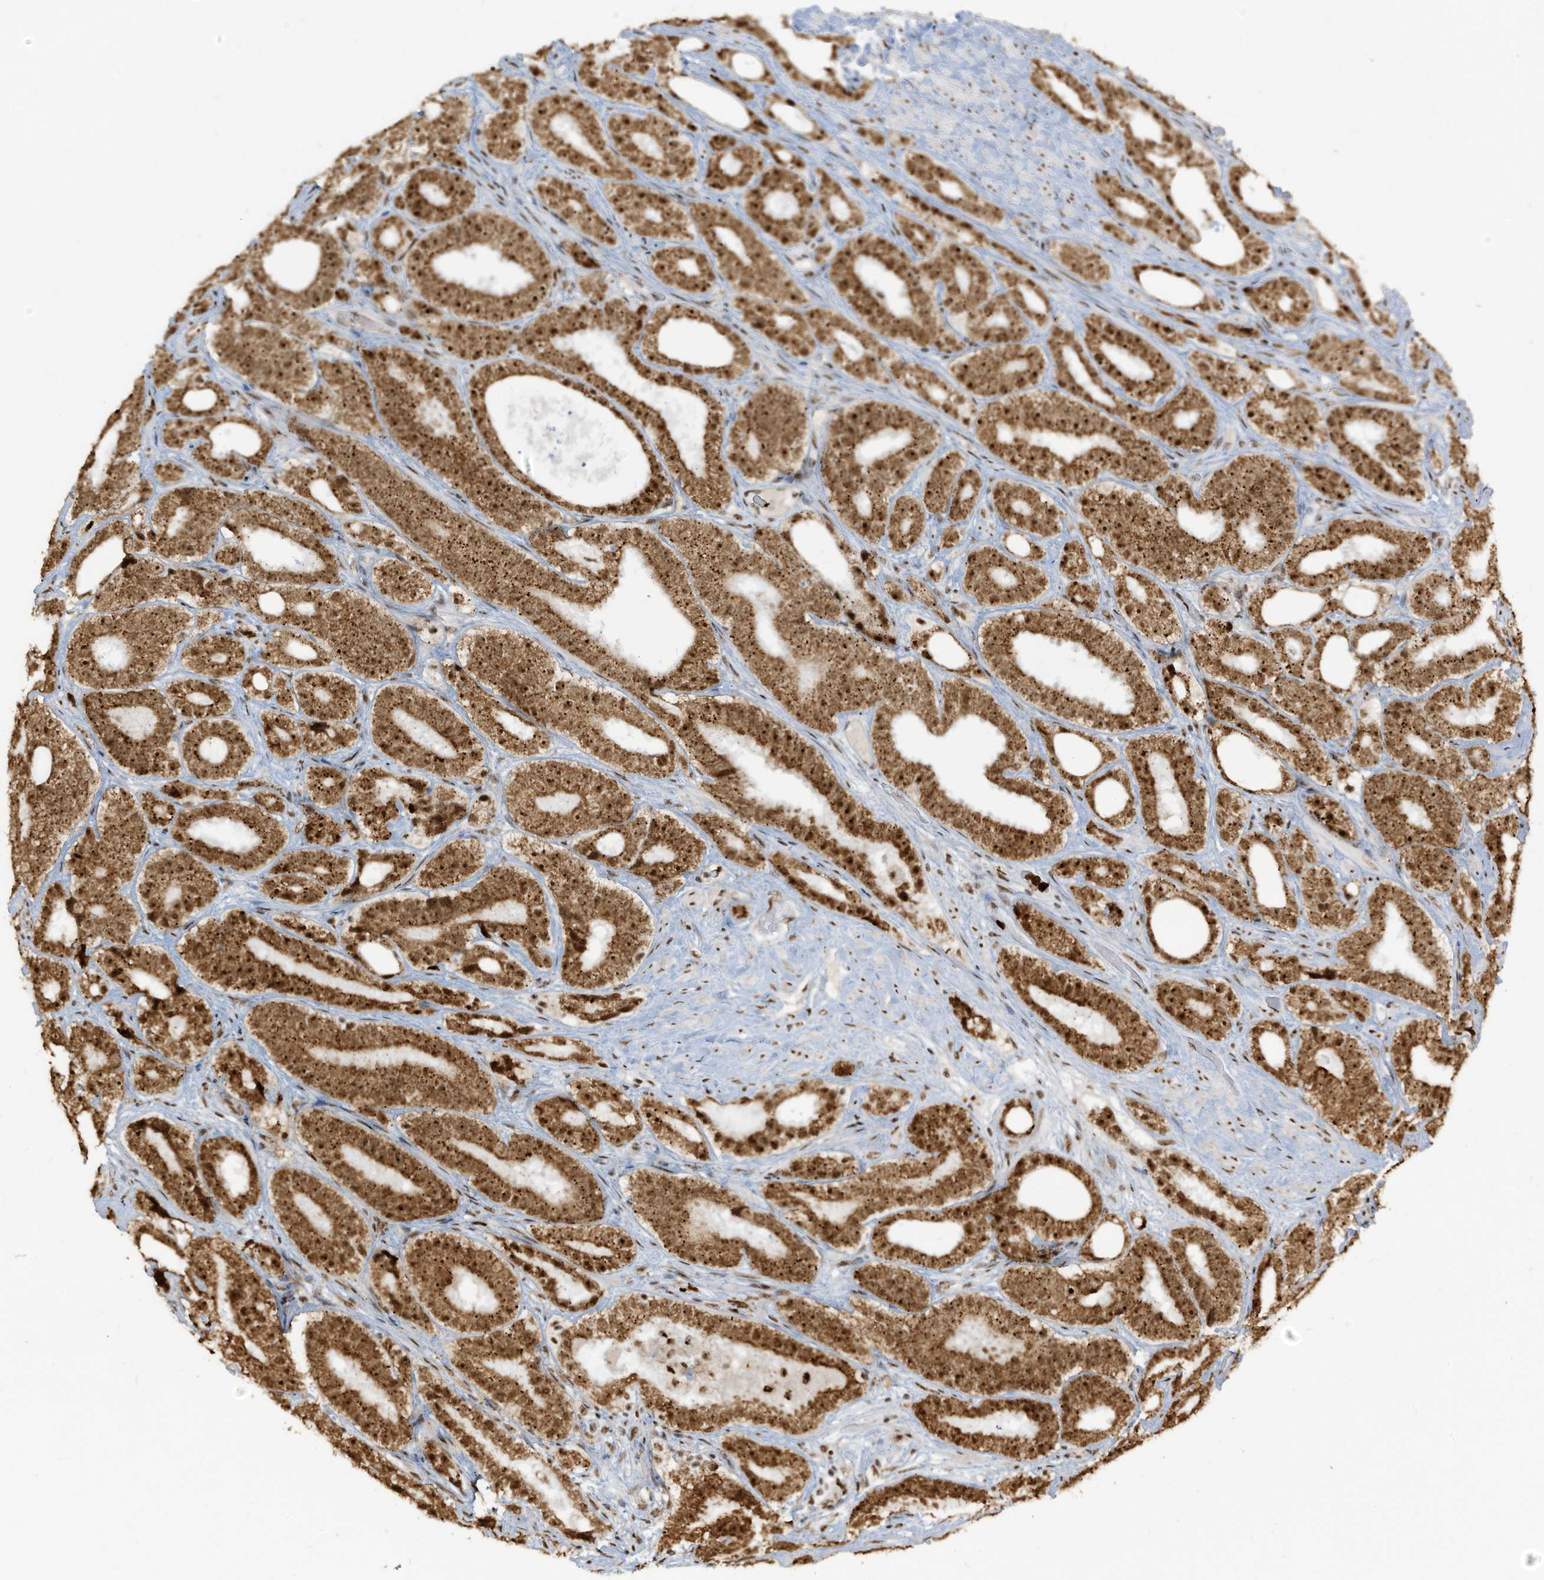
{"staining": {"intensity": "moderate", "quantity": ">75%", "location": "cytoplasmic/membranous,nuclear"}, "tissue": "prostate cancer", "cell_type": "Tumor cells", "image_type": "cancer", "snomed": [{"axis": "morphology", "description": "Adenocarcinoma, High grade"}, {"axis": "topography", "description": "Prostate"}], "caption": "Tumor cells demonstrate moderate cytoplasmic/membranous and nuclear positivity in approximately >75% of cells in prostate cancer.", "gene": "LBH", "patient": {"sex": "male", "age": 56}}